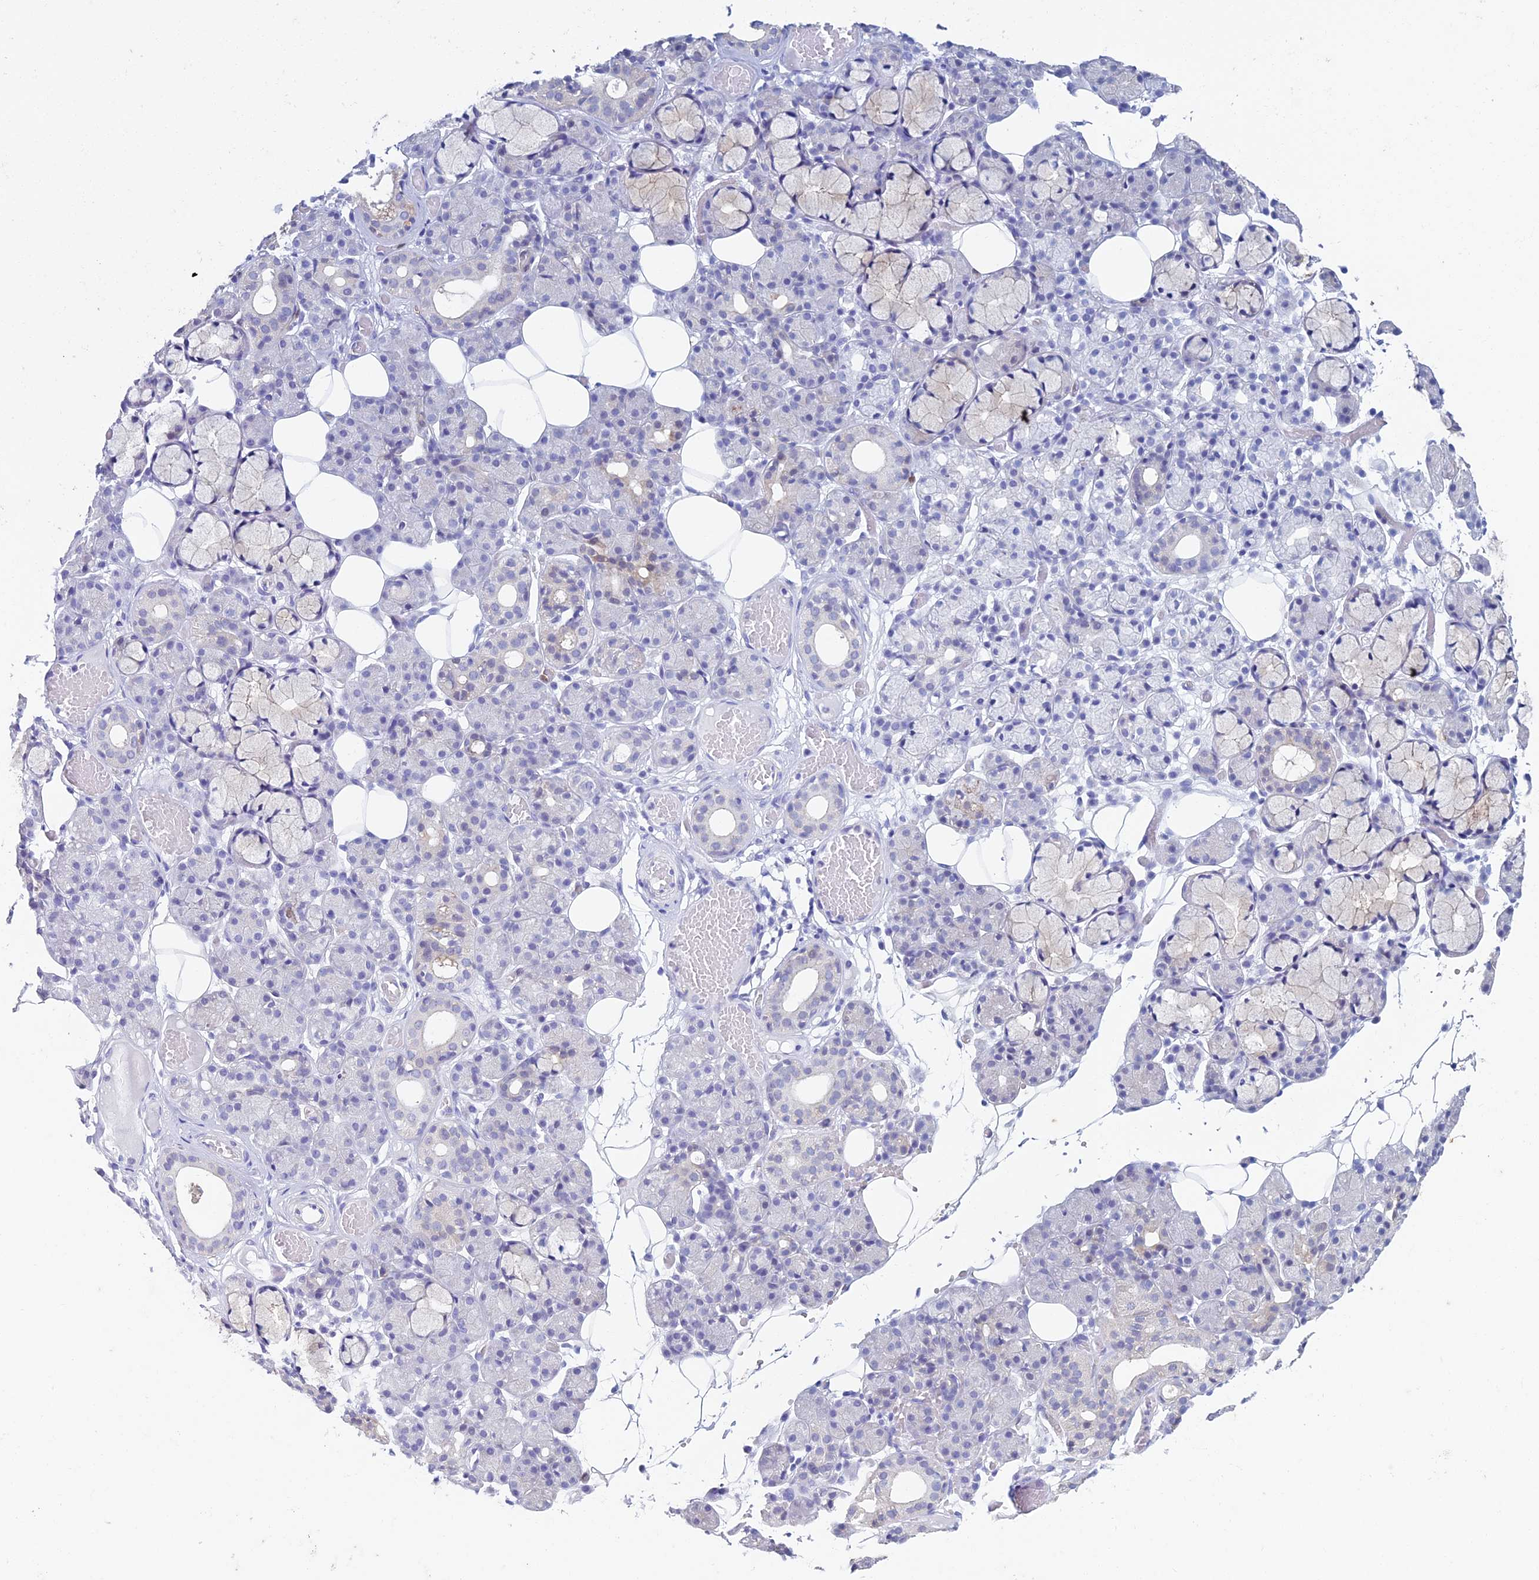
{"staining": {"intensity": "negative", "quantity": "none", "location": "none"}, "tissue": "salivary gland", "cell_type": "Glandular cells", "image_type": "normal", "snomed": [{"axis": "morphology", "description": "Normal tissue, NOS"}, {"axis": "topography", "description": "Salivary gland"}], "caption": "This is an immunohistochemistry histopathology image of normal salivary gland. There is no staining in glandular cells.", "gene": "KCNK17", "patient": {"sex": "male", "age": 63}}